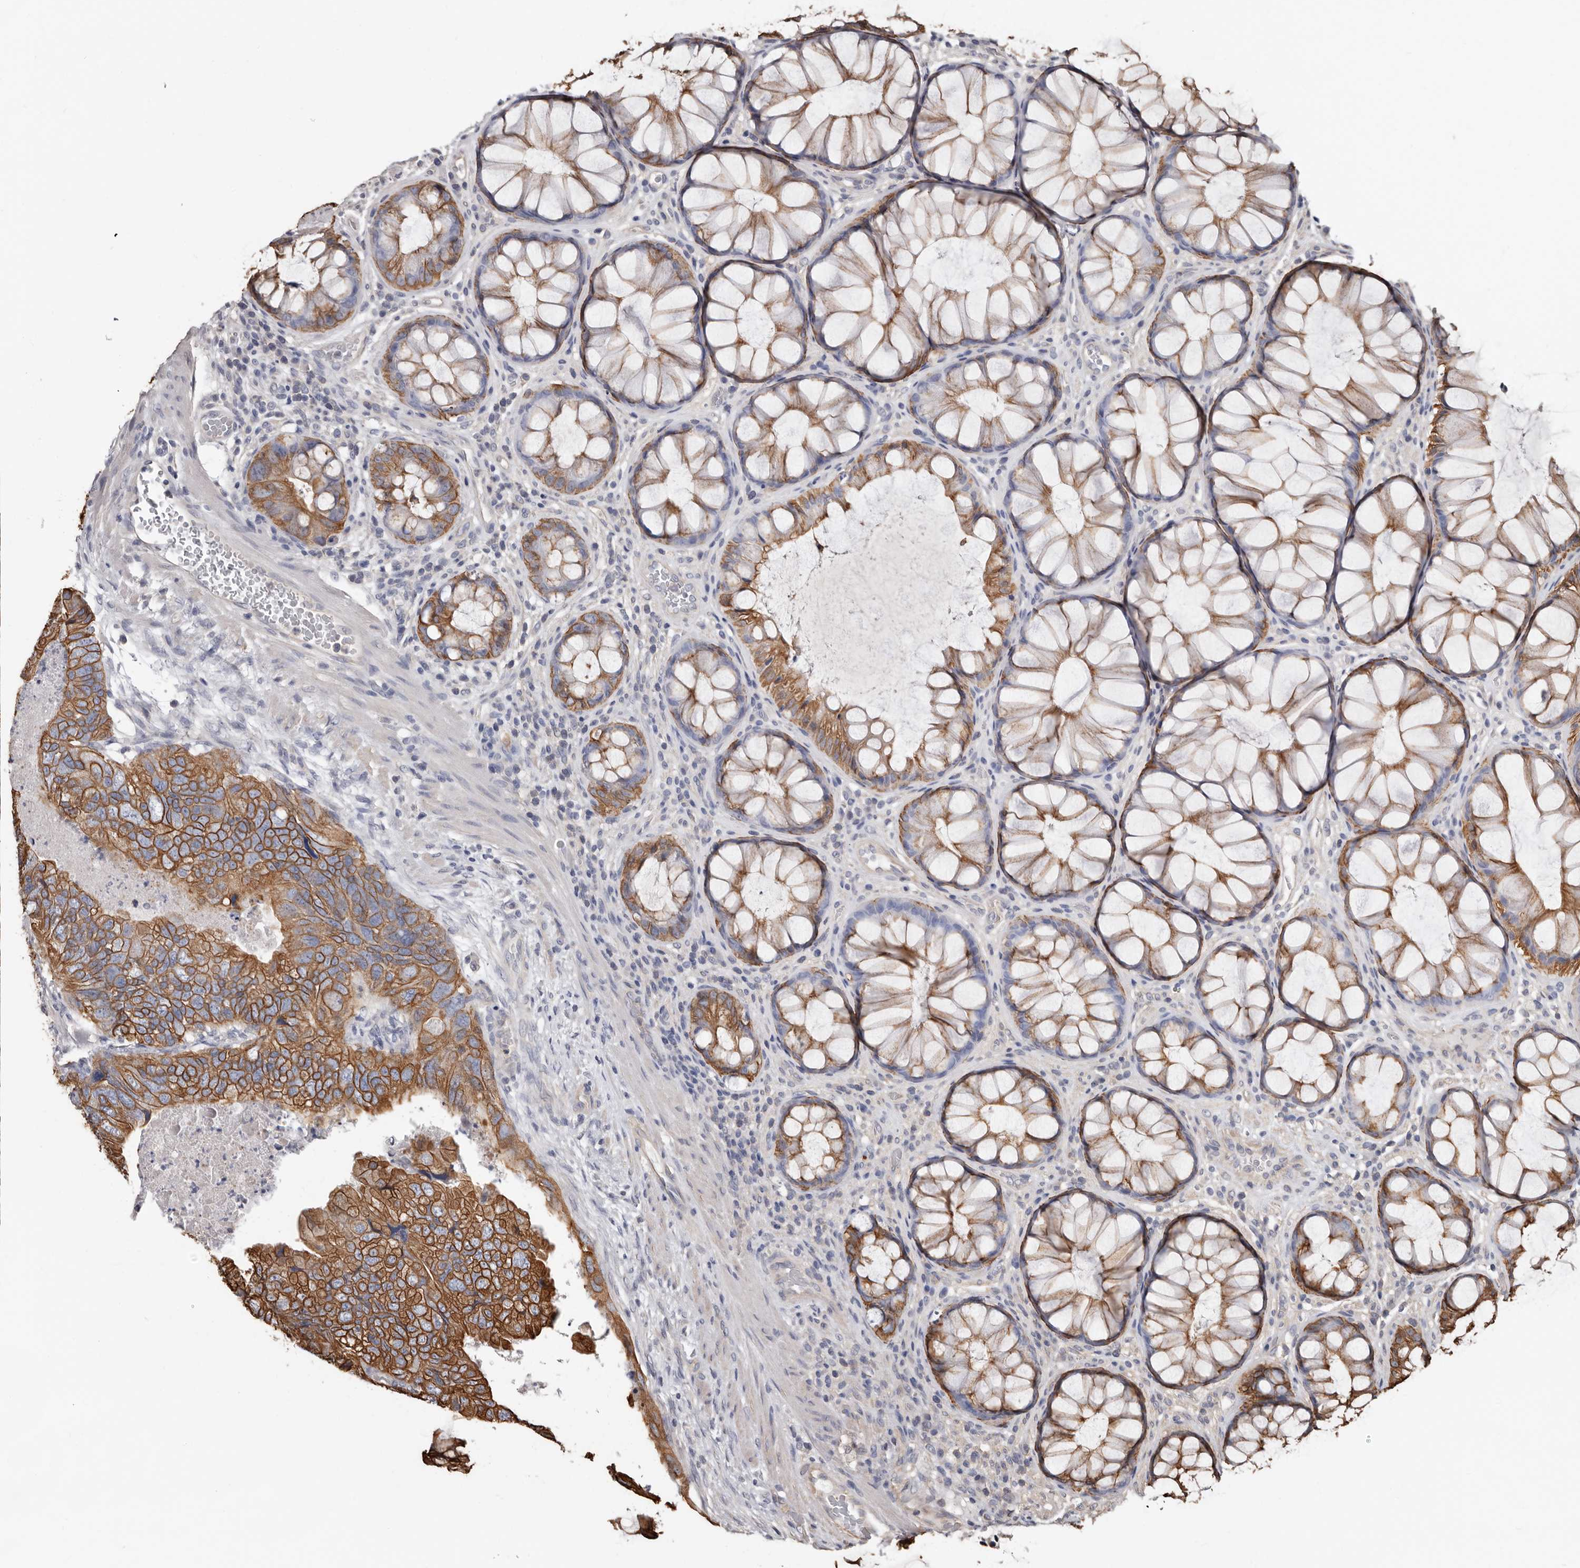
{"staining": {"intensity": "moderate", "quantity": ">75%", "location": "cytoplasmic/membranous"}, "tissue": "colorectal cancer", "cell_type": "Tumor cells", "image_type": "cancer", "snomed": [{"axis": "morphology", "description": "Adenocarcinoma, NOS"}, {"axis": "topography", "description": "Rectum"}], "caption": "Immunohistochemical staining of human colorectal cancer (adenocarcinoma) demonstrates medium levels of moderate cytoplasmic/membranous protein staining in about >75% of tumor cells.", "gene": "MRPL18", "patient": {"sex": "male", "age": 63}}